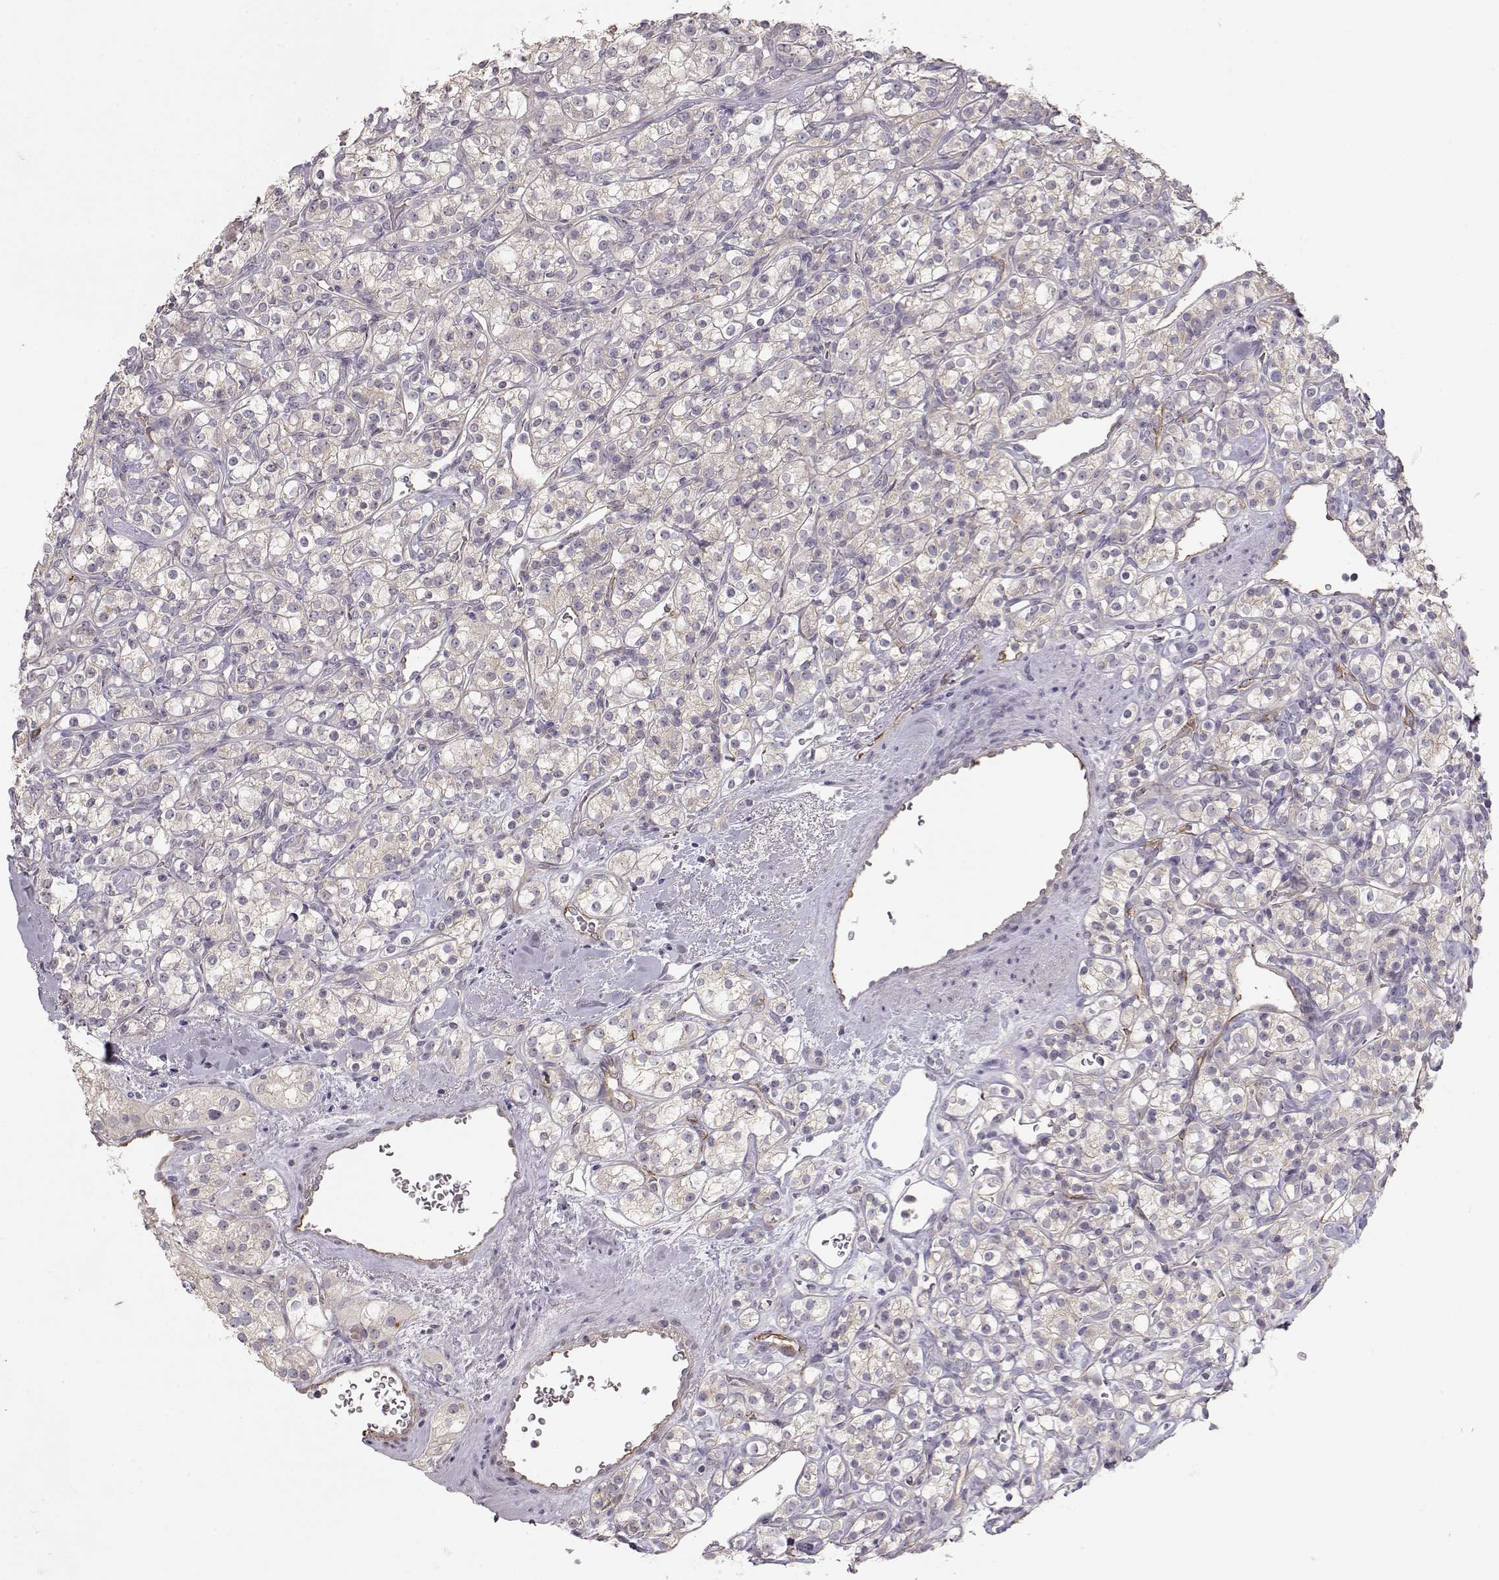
{"staining": {"intensity": "negative", "quantity": "none", "location": "none"}, "tissue": "renal cancer", "cell_type": "Tumor cells", "image_type": "cancer", "snomed": [{"axis": "morphology", "description": "Adenocarcinoma, NOS"}, {"axis": "topography", "description": "Kidney"}], "caption": "A histopathology image of renal cancer stained for a protein exhibits no brown staining in tumor cells.", "gene": "ARHGAP8", "patient": {"sex": "male", "age": 77}}